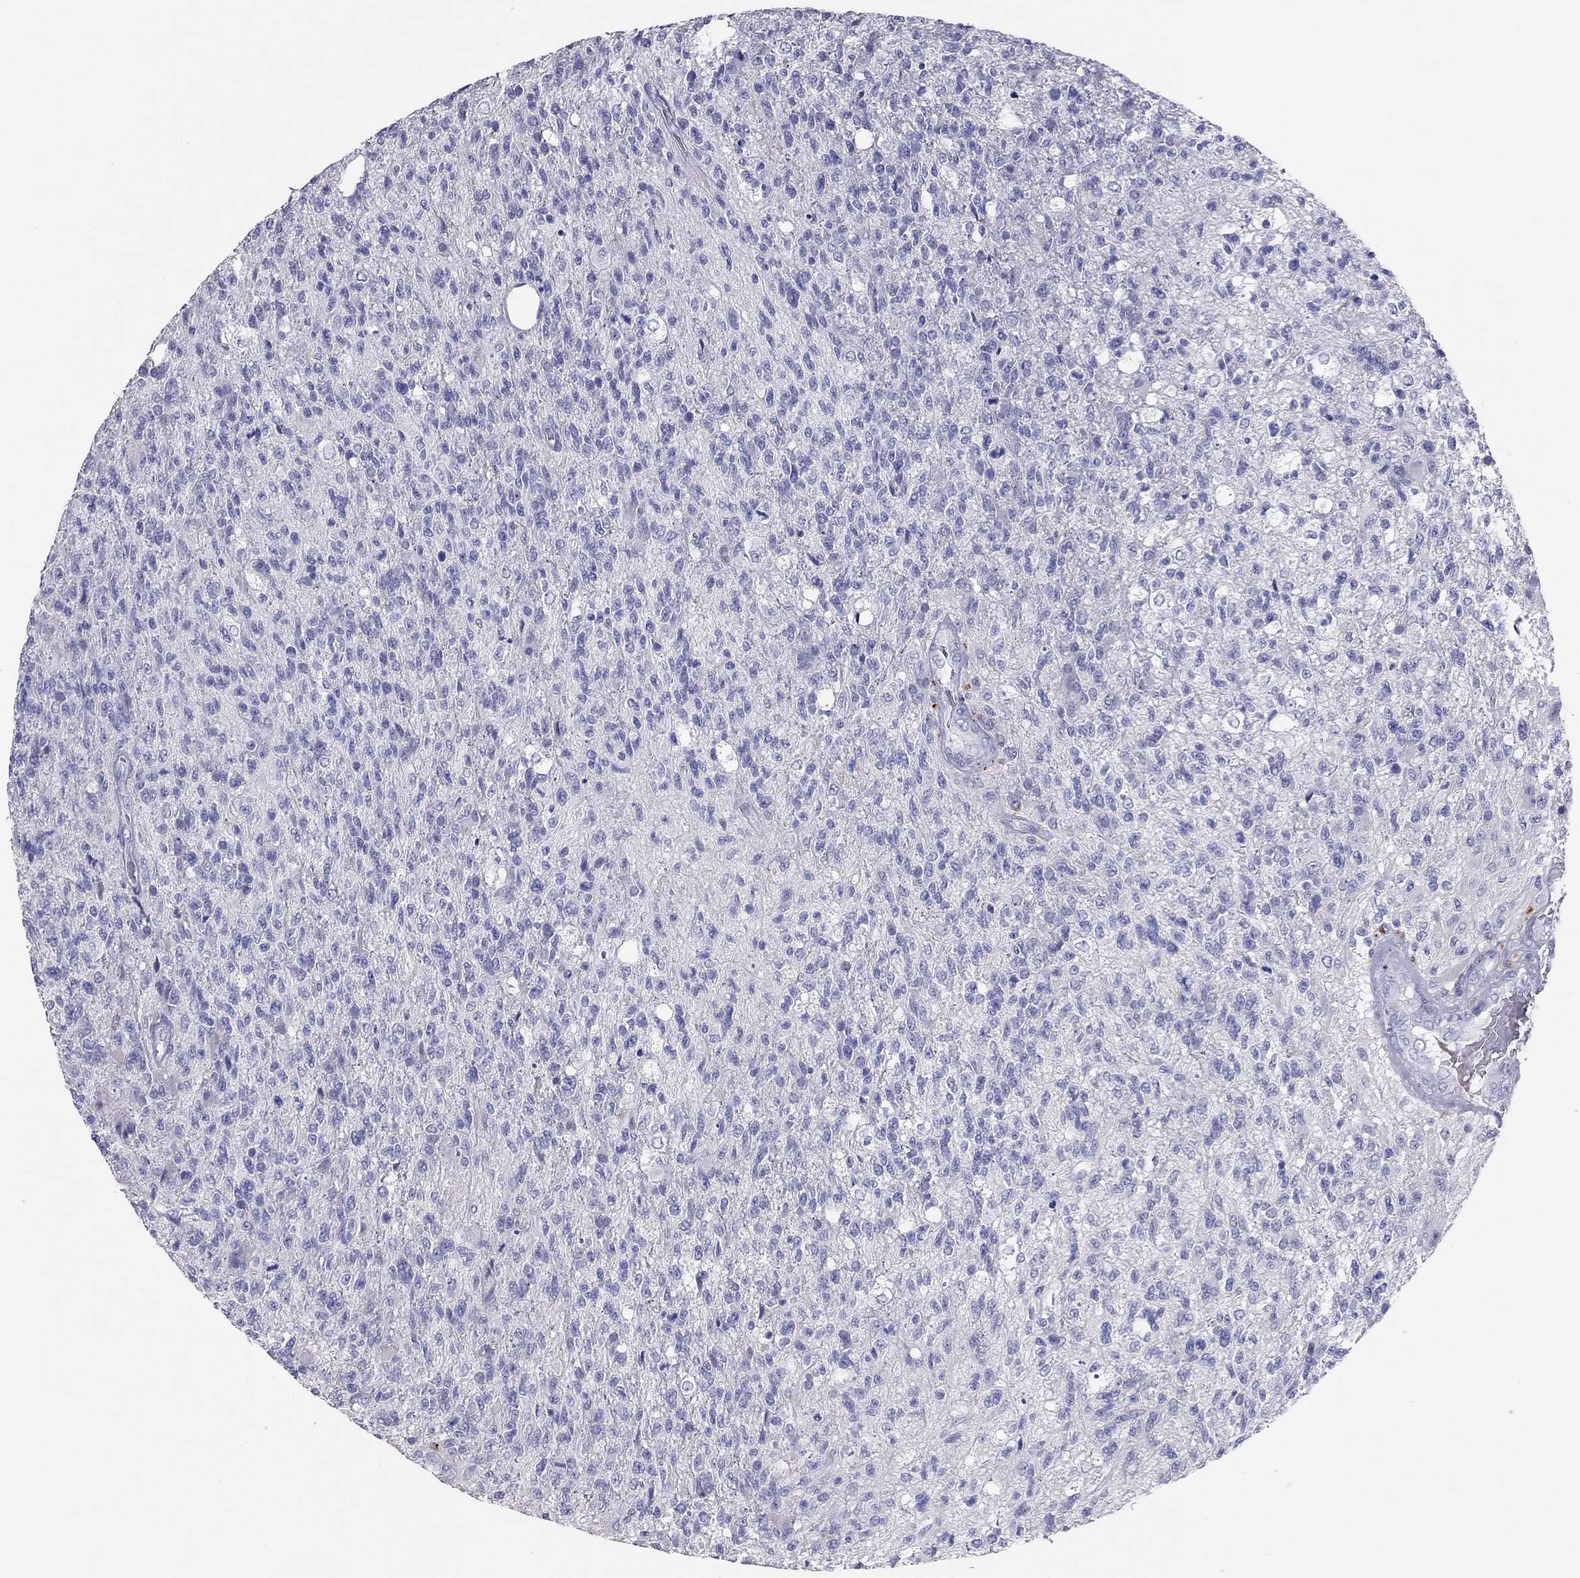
{"staining": {"intensity": "negative", "quantity": "none", "location": "none"}, "tissue": "glioma", "cell_type": "Tumor cells", "image_type": "cancer", "snomed": [{"axis": "morphology", "description": "Glioma, malignant, High grade"}, {"axis": "topography", "description": "Brain"}], "caption": "IHC image of glioma stained for a protein (brown), which reveals no staining in tumor cells.", "gene": "IL17REL", "patient": {"sex": "male", "age": 56}}